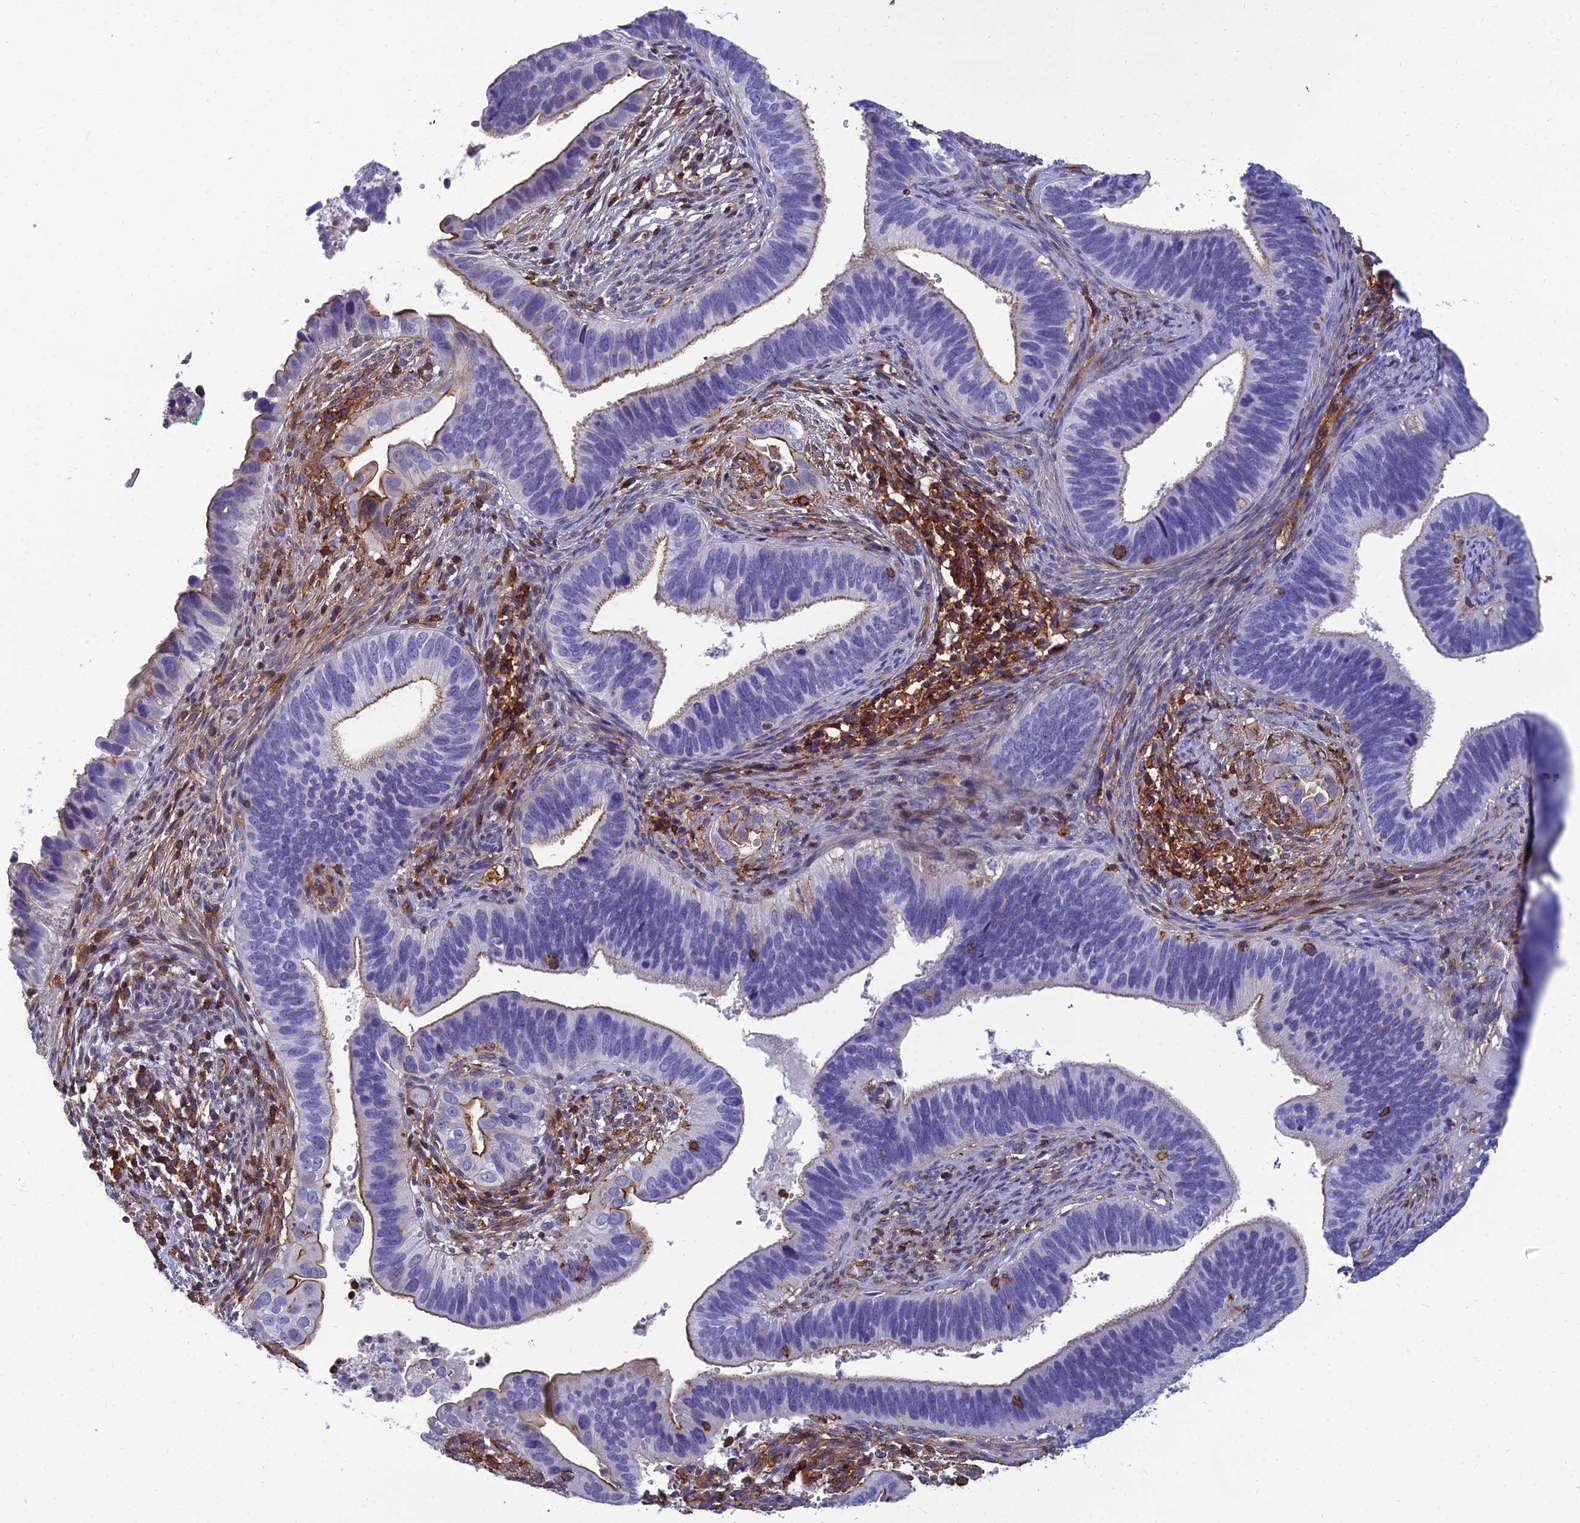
{"staining": {"intensity": "moderate", "quantity": "<25%", "location": "cytoplasmic/membranous"}, "tissue": "cervical cancer", "cell_type": "Tumor cells", "image_type": "cancer", "snomed": [{"axis": "morphology", "description": "Adenocarcinoma, NOS"}, {"axis": "topography", "description": "Cervix"}], "caption": "Protein expression analysis of human adenocarcinoma (cervical) reveals moderate cytoplasmic/membranous expression in about <25% of tumor cells.", "gene": "PPP1R18", "patient": {"sex": "female", "age": 42}}